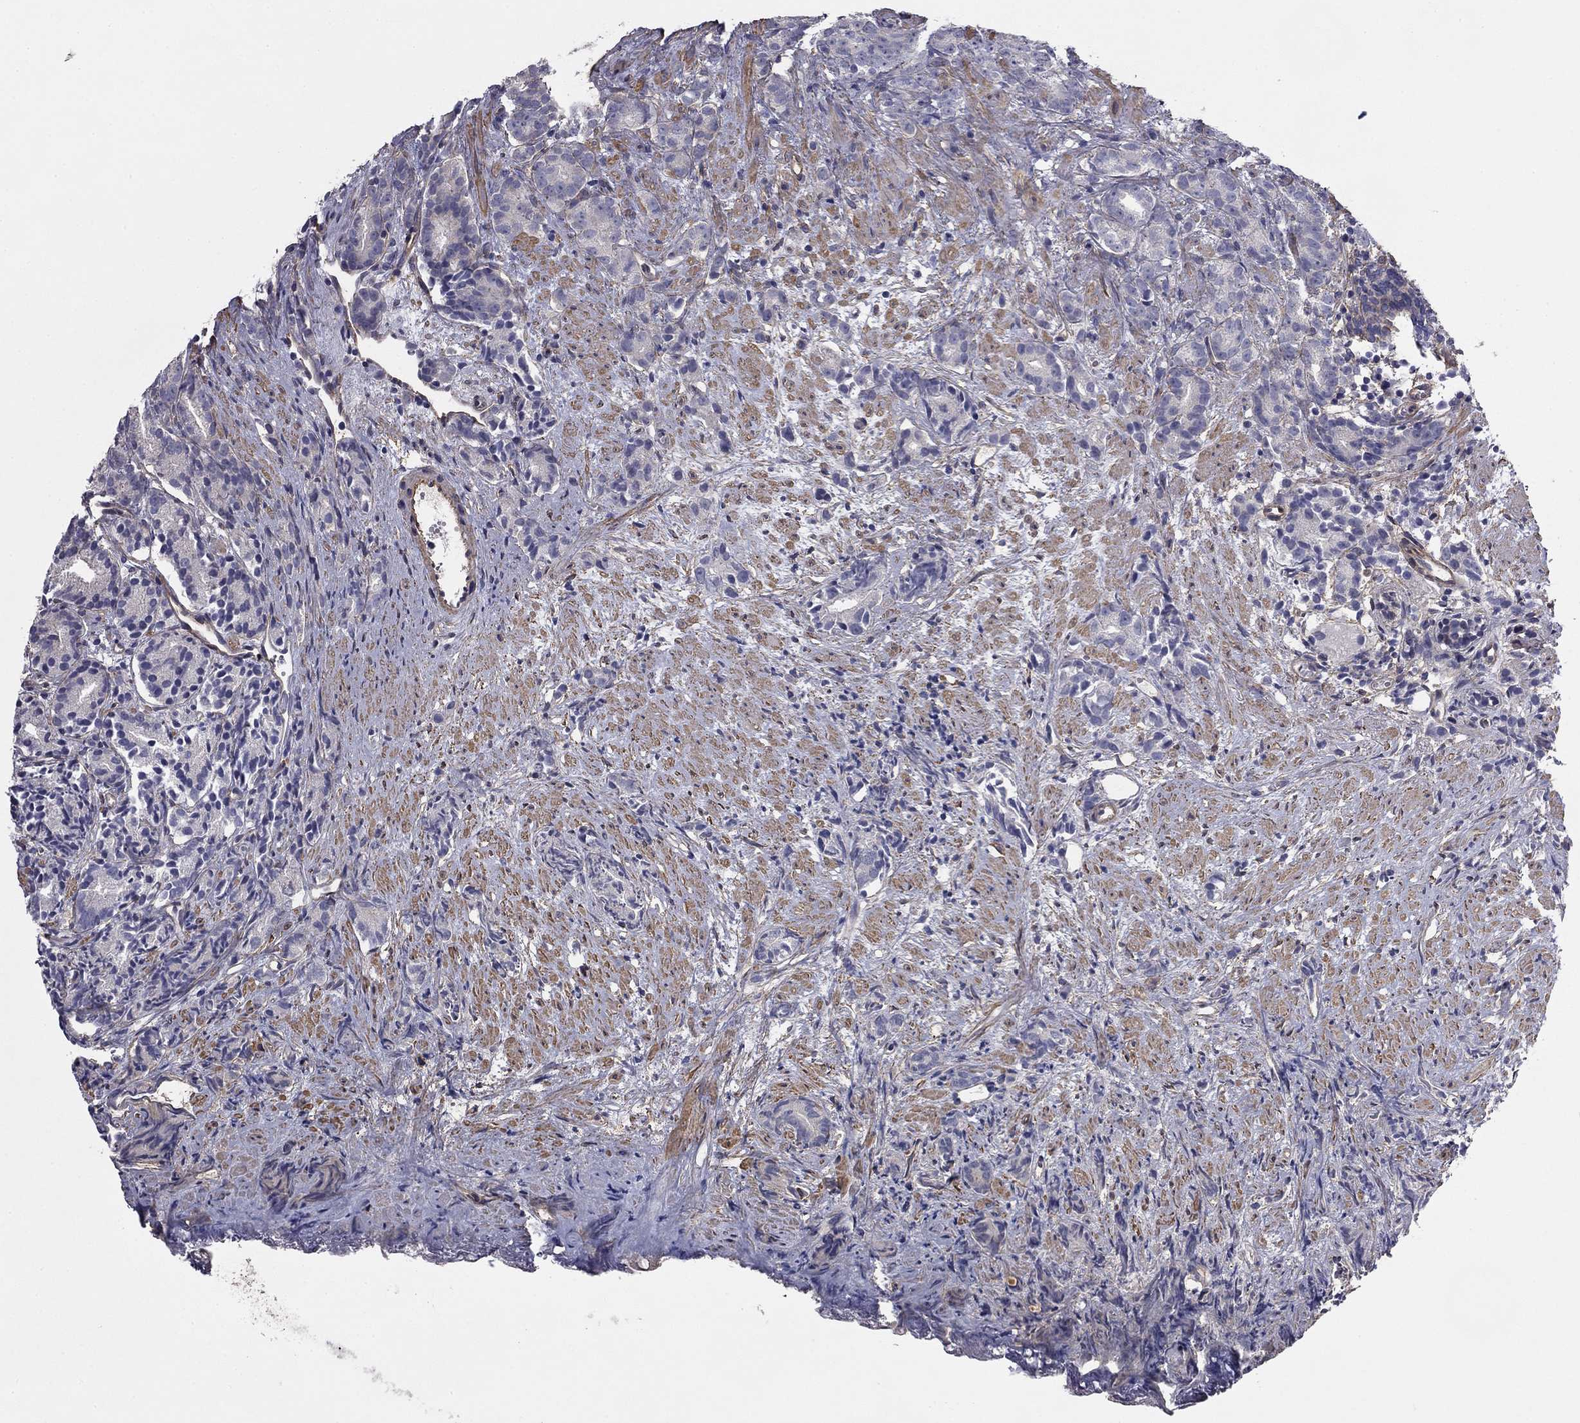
{"staining": {"intensity": "negative", "quantity": "none", "location": "none"}, "tissue": "prostate cancer", "cell_type": "Tumor cells", "image_type": "cancer", "snomed": [{"axis": "morphology", "description": "Adenocarcinoma, High grade"}, {"axis": "topography", "description": "Prostate"}], "caption": "DAB immunohistochemical staining of prostate cancer shows no significant positivity in tumor cells.", "gene": "TCHH", "patient": {"sex": "male", "age": 90}}